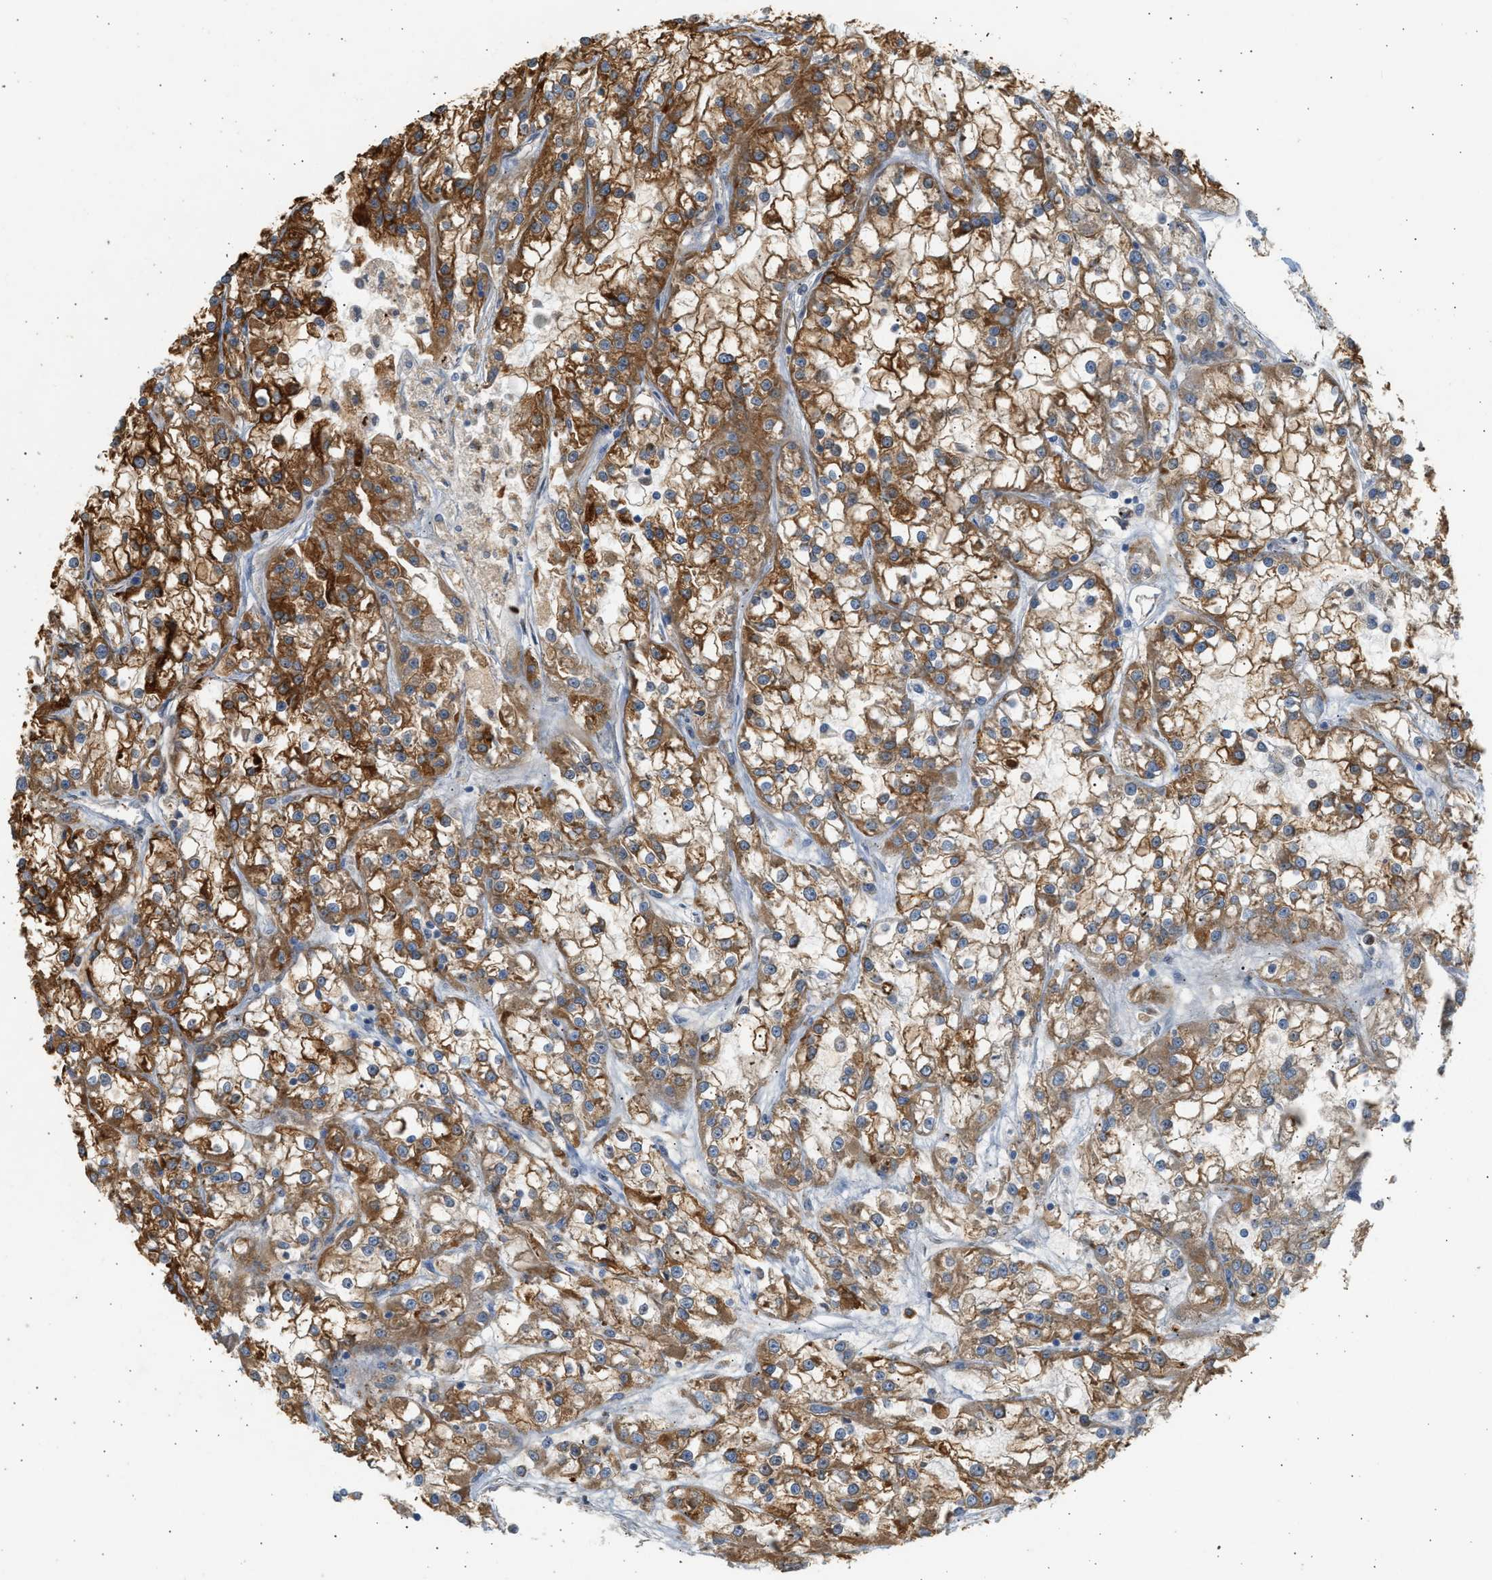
{"staining": {"intensity": "strong", "quantity": ">75%", "location": "cytoplasmic/membranous"}, "tissue": "renal cancer", "cell_type": "Tumor cells", "image_type": "cancer", "snomed": [{"axis": "morphology", "description": "Adenocarcinoma, NOS"}, {"axis": "topography", "description": "Kidney"}], "caption": "Adenocarcinoma (renal) stained with a brown dye shows strong cytoplasmic/membranous positive staining in approximately >75% of tumor cells.", "gene": "ENTHD1", "patient": {"sex": "female", "age": 52}}